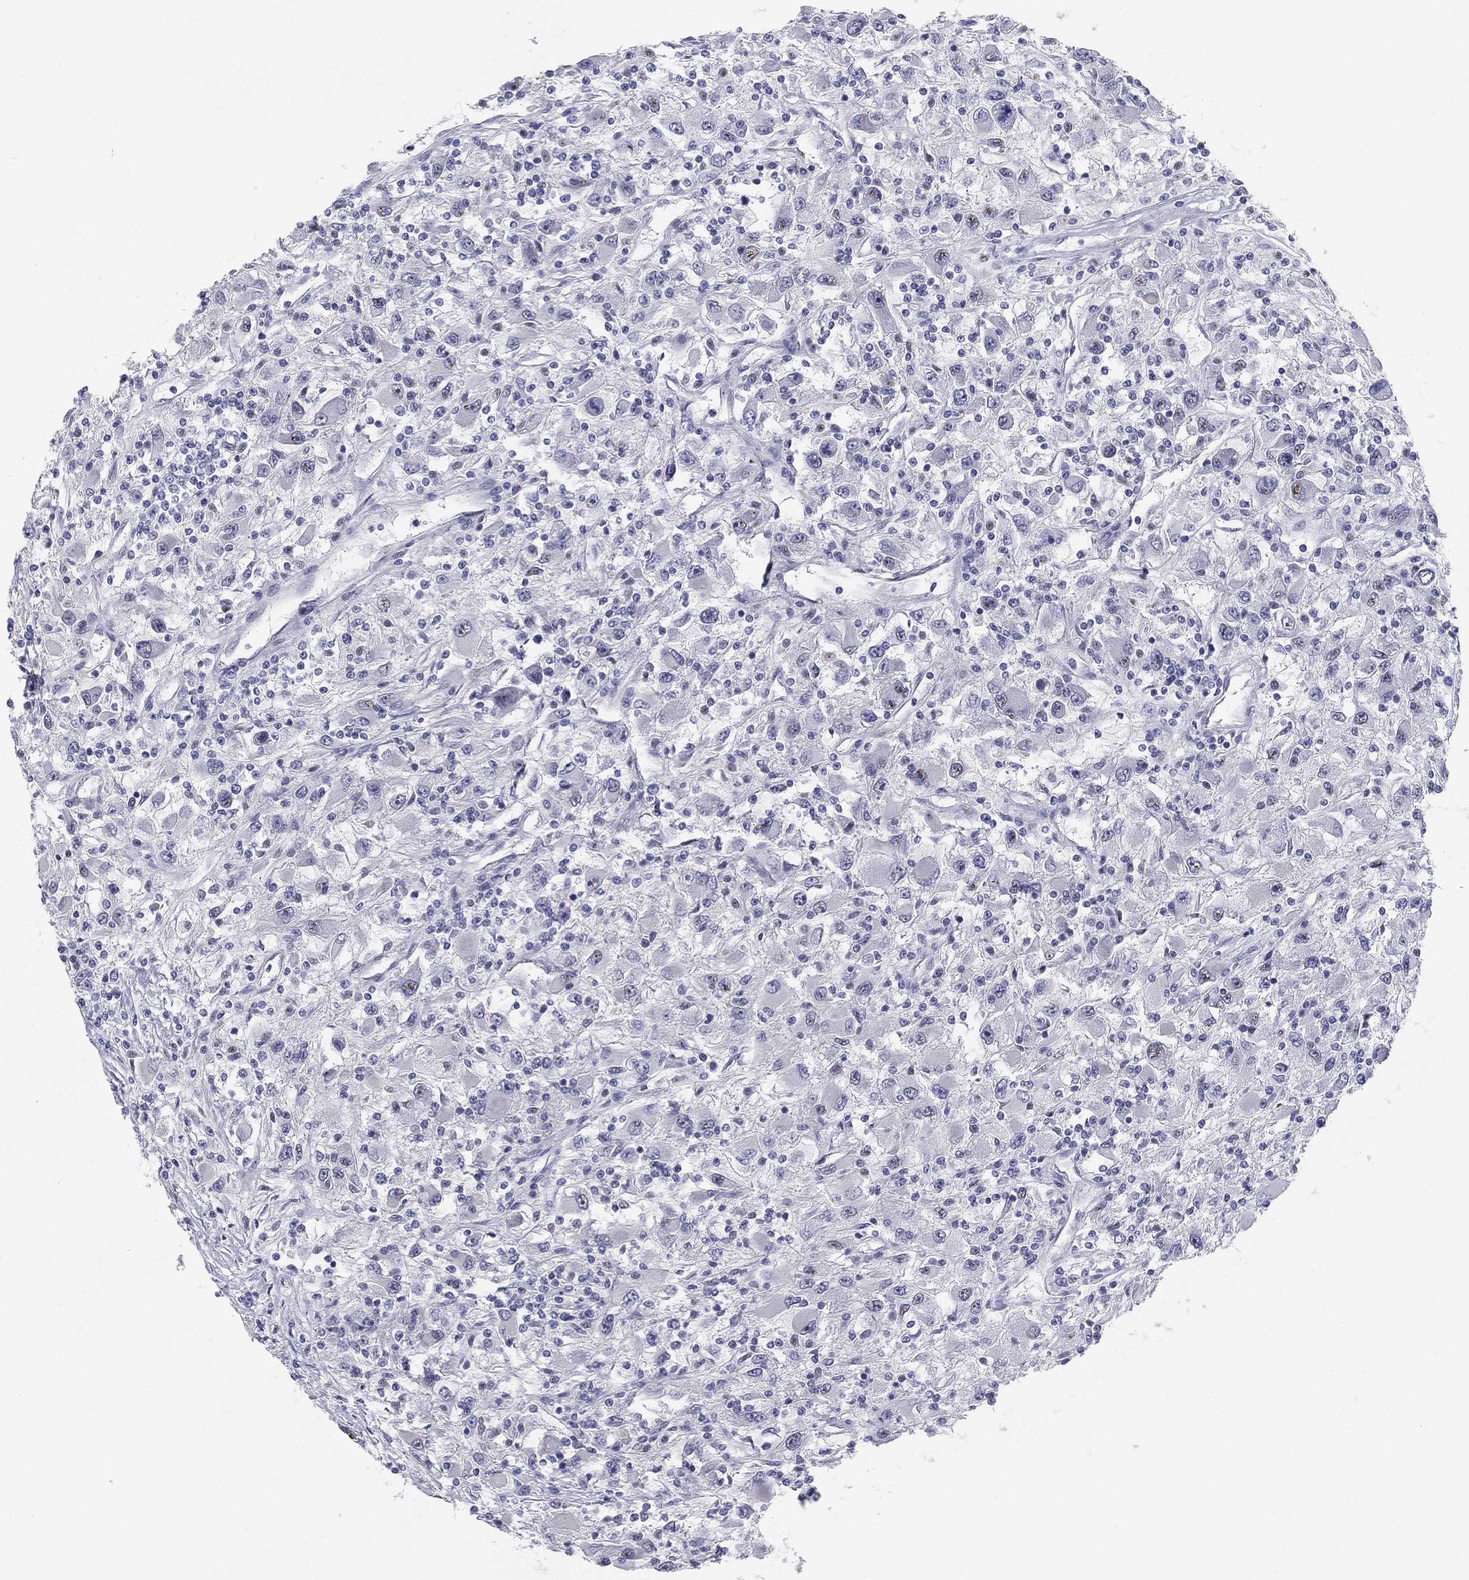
{"staining": {"intensity": "weak", "quantity": "<25%", "location": "nuclear"}, "tissue": "renal cancer", "cell_type": "Tumor cells", "image_type": "cancer", "snomed": [{"axis": "morphology", "description": "Adenocarcinoma, NOS"}, {"axis": "topography", "description": "Kidney"}], "caption": "This is an immunohistochemistry photomicrograph of adenocarcinoma (renal). There is no expression in tumor cells.", "gene": "SEPTIN3", "patient": {"sex": "female", "age": 67}}